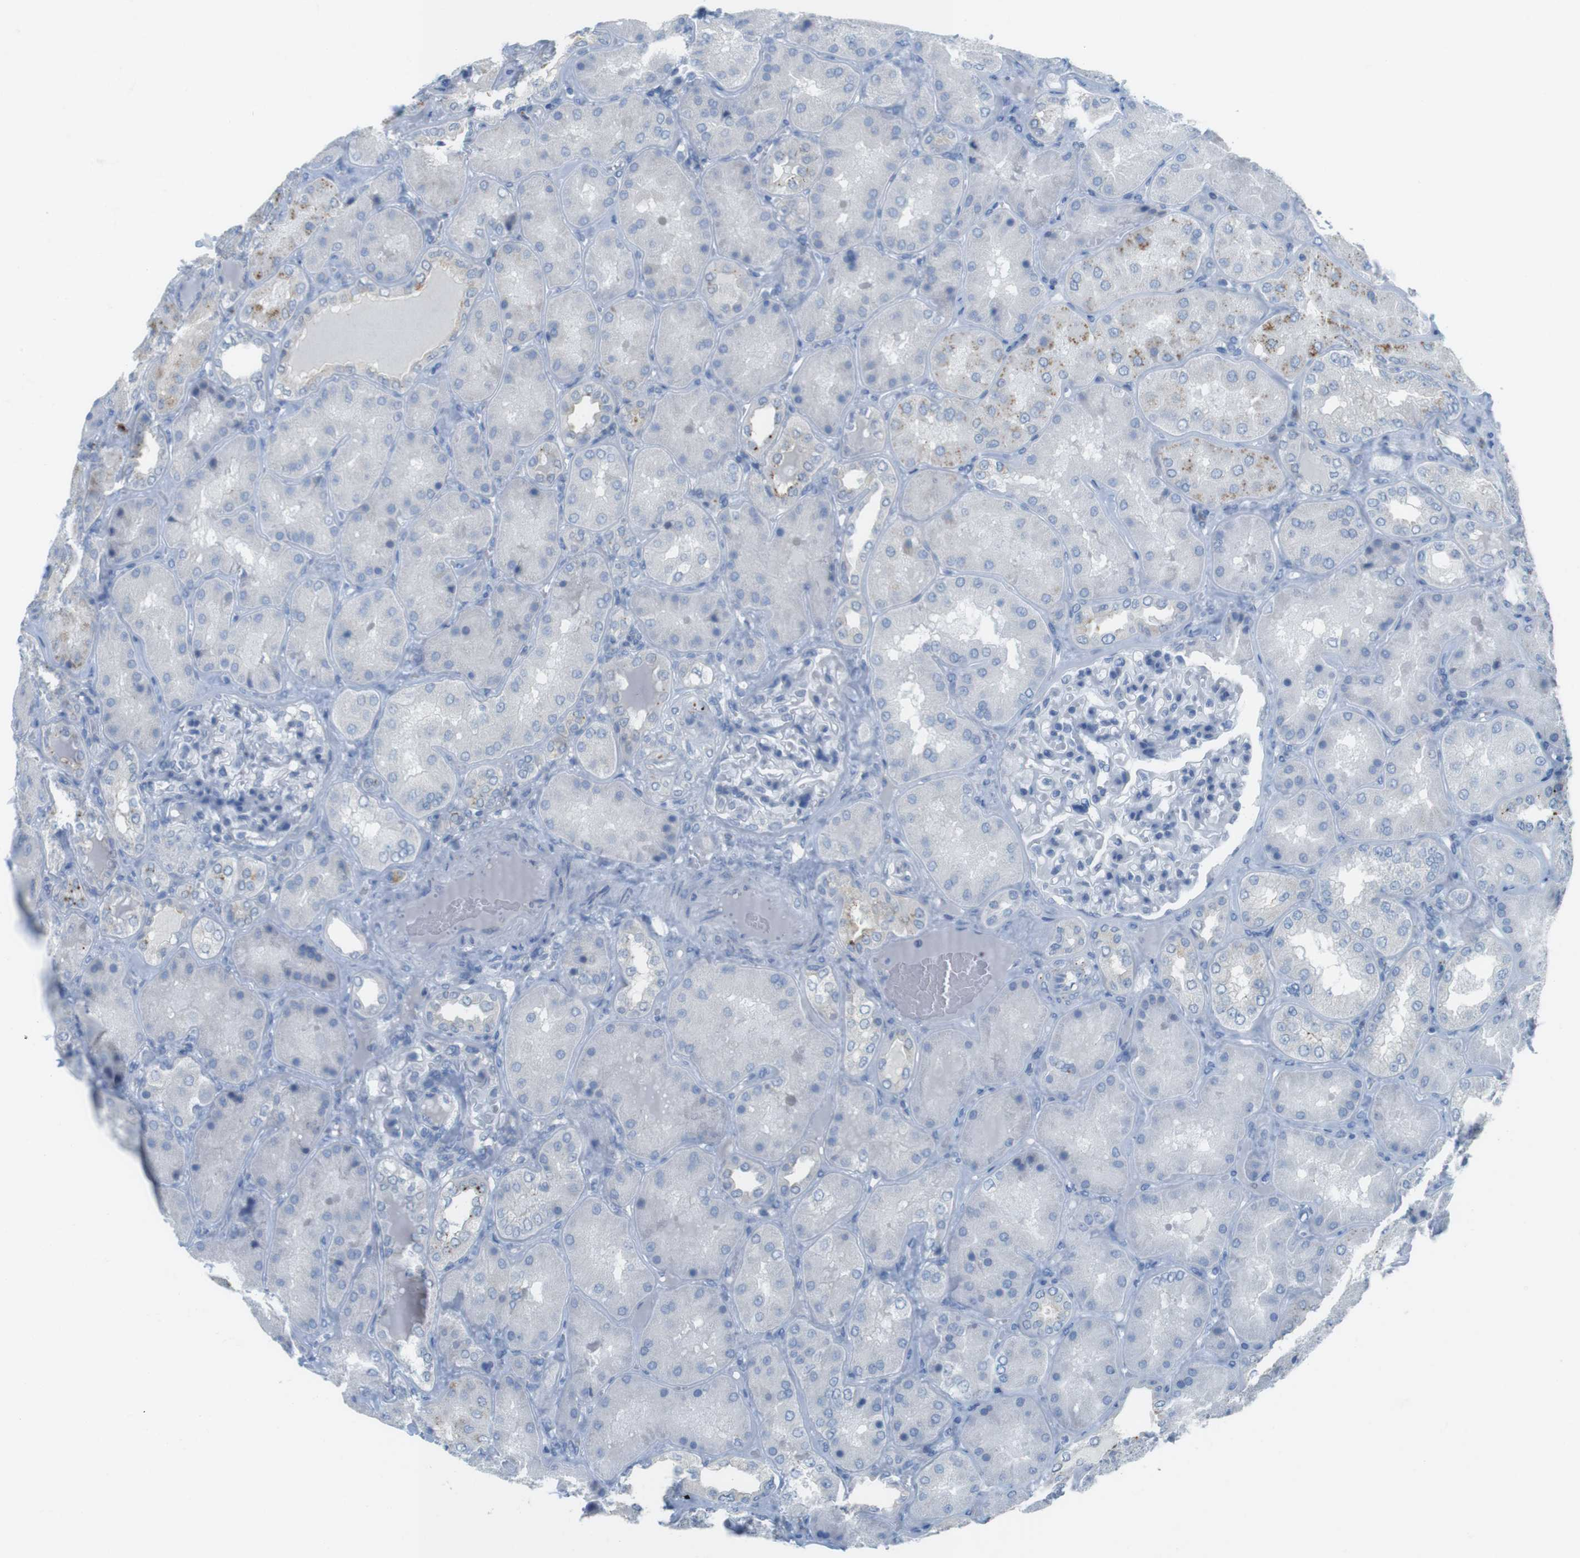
{"staining": {"intensity": "negative", "quantity": "none", "location": "none"}, "tissue": "kidney", "cell_type": "Cells in glomeruli", "image_type": "normal", "snomed": [{"axis": "morphology", "description": "Normal tissue, NOS"}, {"axis": "topography", "description": "Kidney"}], "caption": "Micrograph shows no significant protein staining in cells in glomeruli of benign kidney. (Brightfield microscopy of DAB immunohistochemistry at high magnification).", "gene": "YIPF1", "patient": {"sex": "female", "age": 56}}